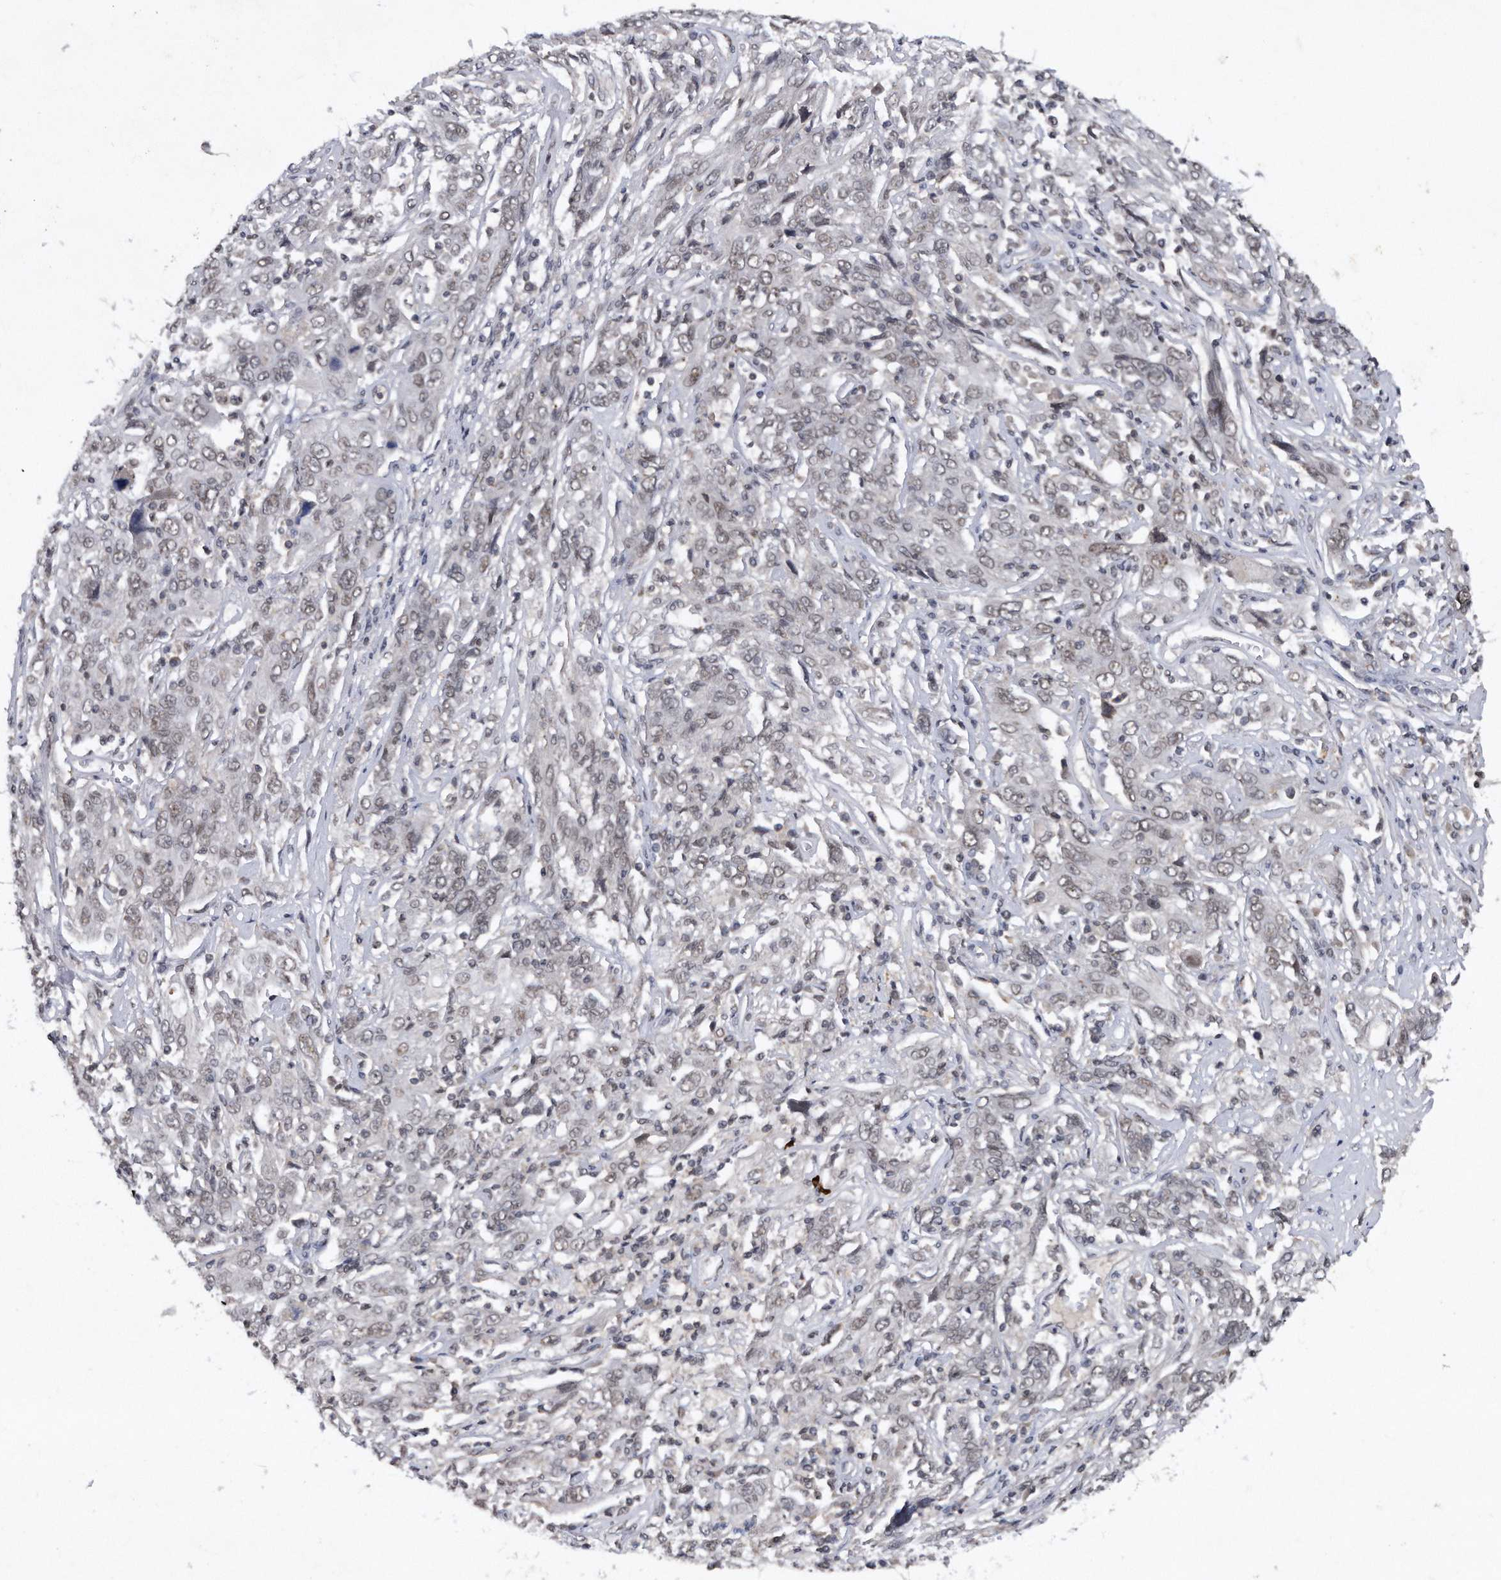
{"staining": {"intensity": "weak", "quantity": "<25%", "location": "nuclear"}, "tissue": "cervical cancer", "cell_type": "Tumor cells", "image_type": "cancer", "snomed": [{"axis": "morphology", "description": "Squamous cell carcinoma, NOS"}, {"axis": "topography", "description": "Cervix"}], "caption": "Human cervical cancer stained for a protein using immunohistochemistry reveals no staining in tumor cells.", "gene": "VIRMA", "patient": {"sex": "female", "age": 46}}